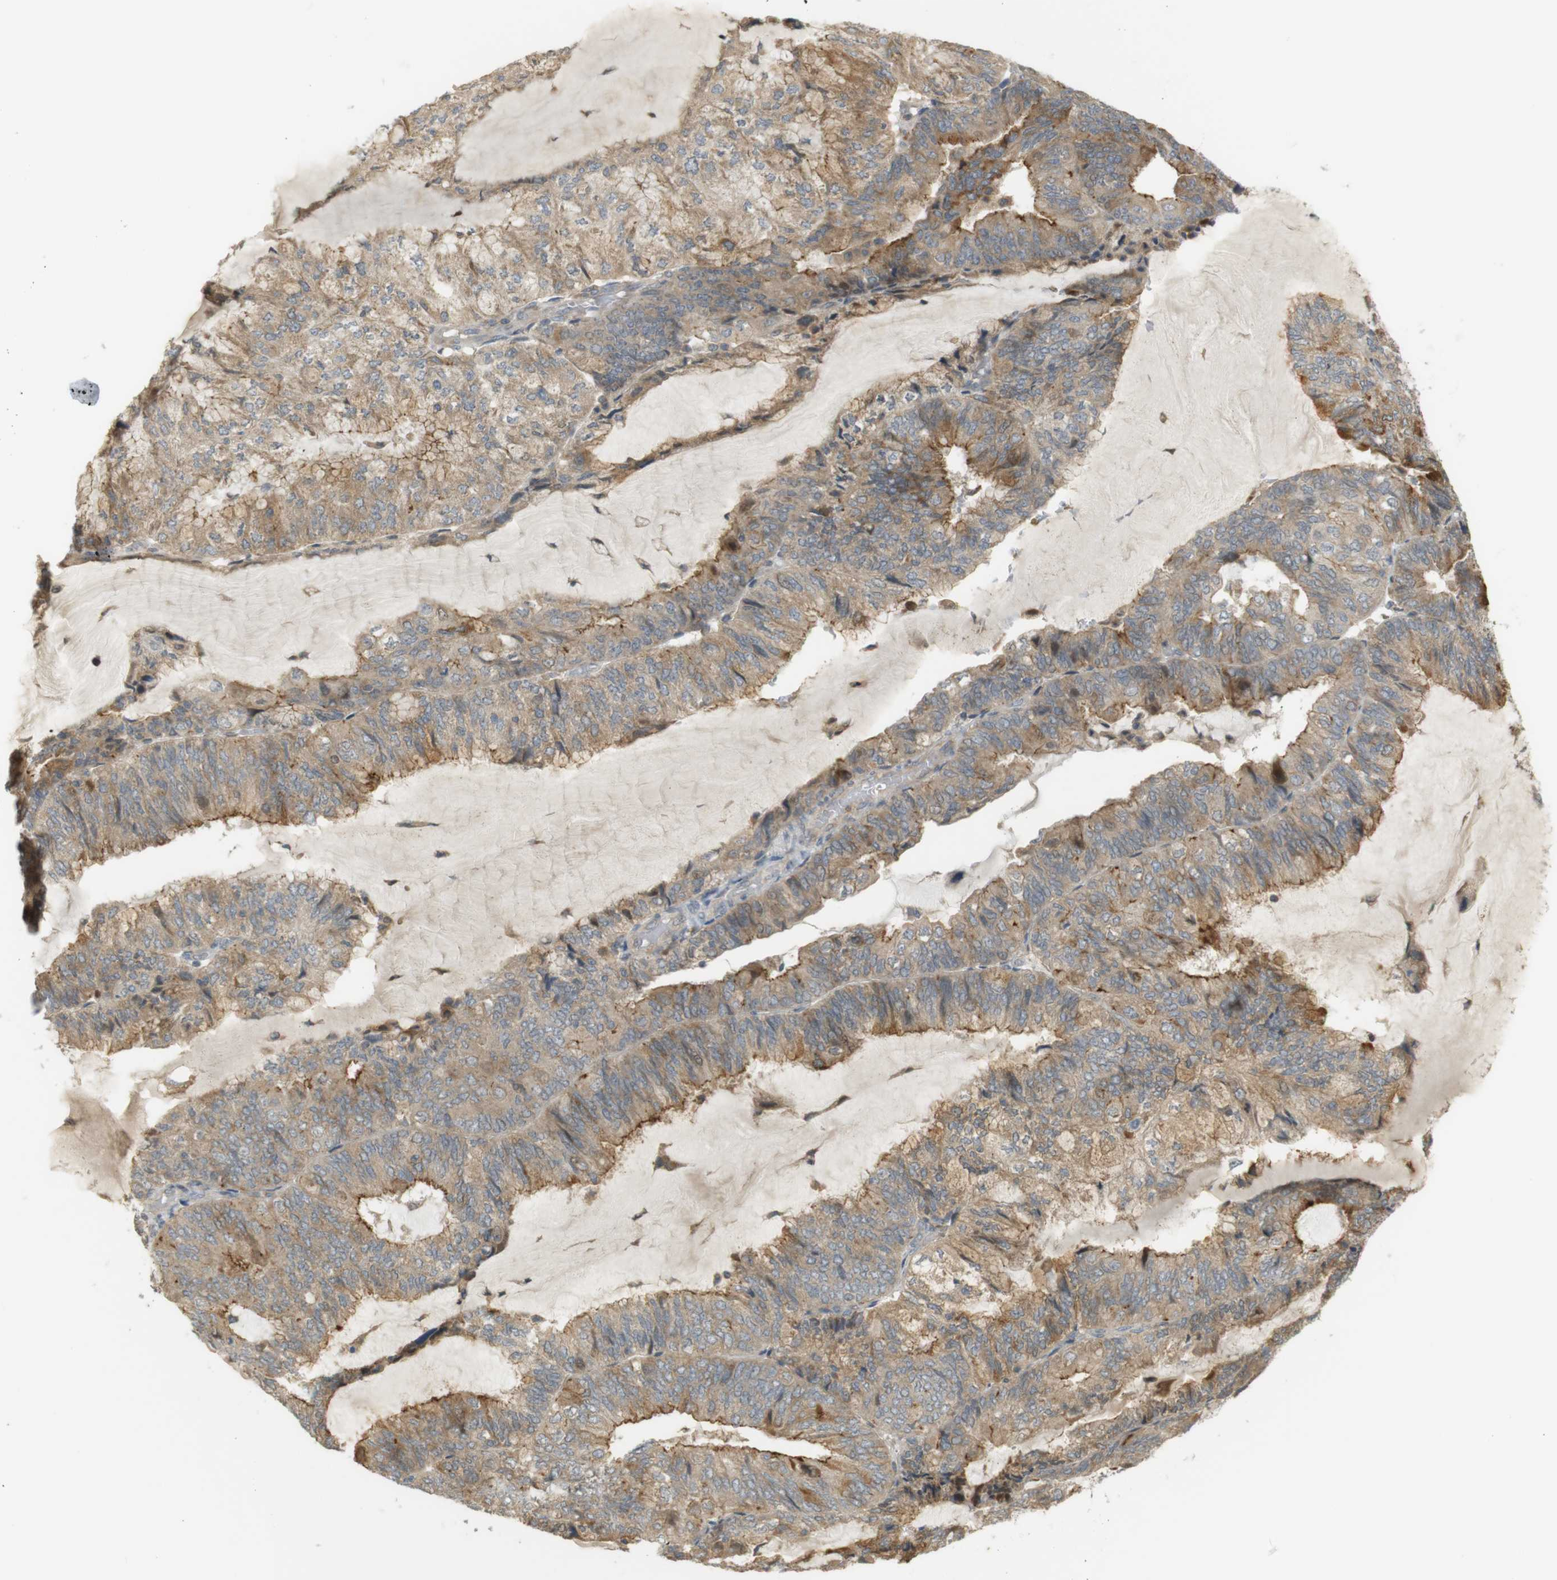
{"staining": {"intensity": "moderate", "quantity": ">75%", "location": "cytoplasmic/membranous"}, "tissue": "endometrial cancer", "cell_type": "Tumor cells", "image_type": "cancer", "snomed": [{"axis": "morphology", "description": "Adenocarcinoma, NOS"}, {"axis": "topography", "description": "Endometrium"}], "caption": "Human endometrial cancer (adenocarcinoma) stained for a protein (brown) reveals moderate cytoplasmic/membranous positive expression in approximately >75% of tumor cells.", "gene": "CLRN3", "patient": {"sex": "female", "age": 81}}